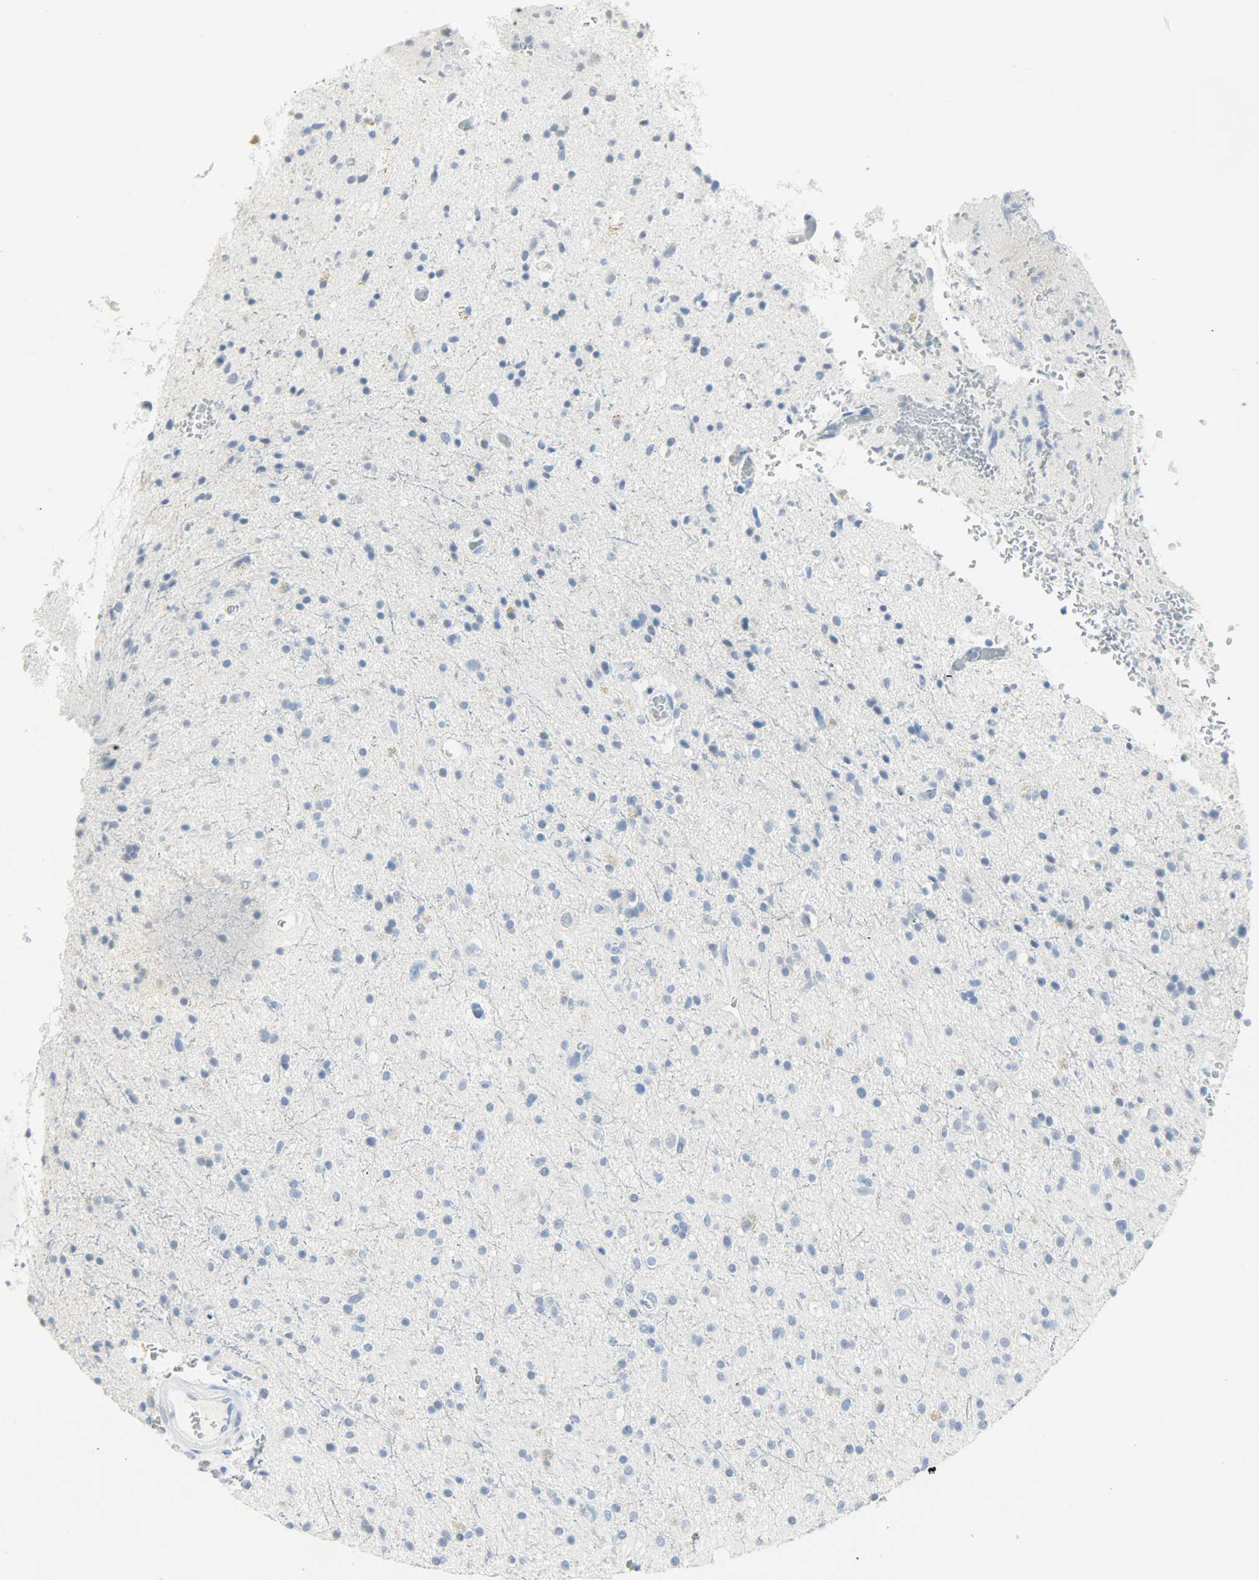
{"staining": {"intensity": "negative", "quantity": "none", "location": "none"}, "tissue": "glioma", "cell_type": "Tumor cells", "image_type": "cancer", "snomed": [{"axis": "morphology", "description": "Glioma, malignant, High grade"}, {"axis": "topography", "description": "Brain"}], "caption": "Image shows no protein staining in tumor cells of glioma tissue.", "gene": "PTPN6", "patient": {"sex": "male", "age": 33}}